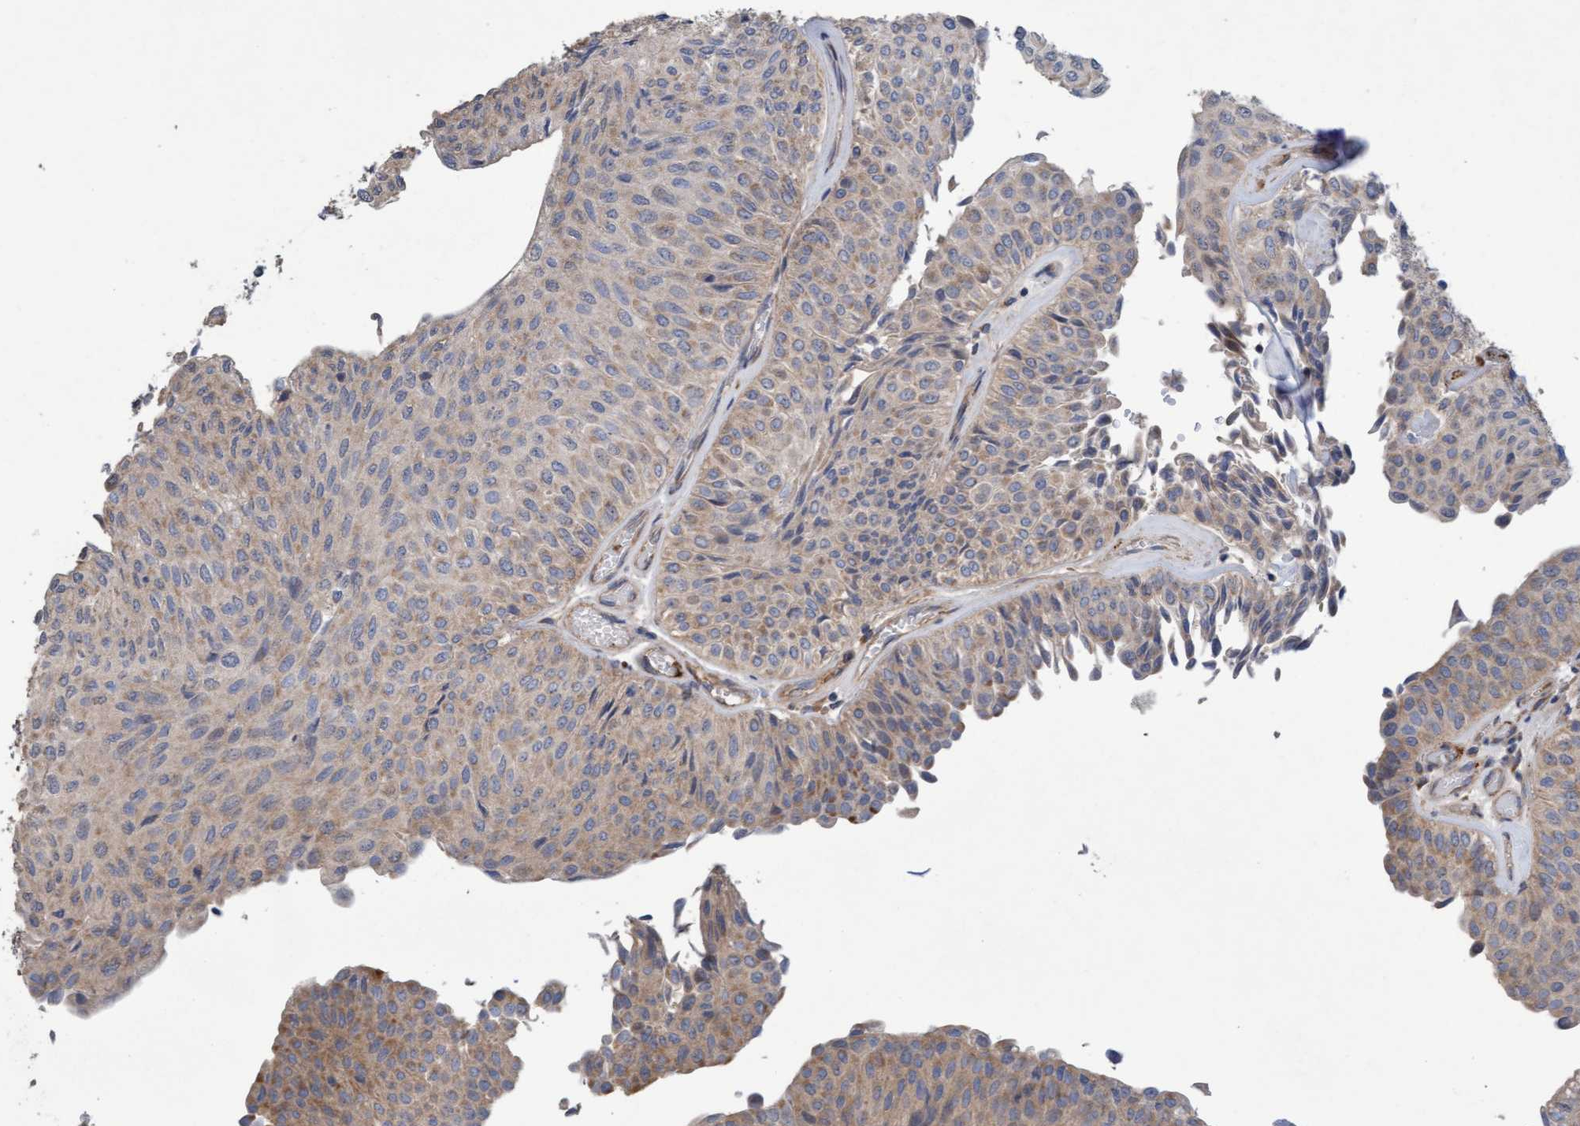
{"staining": {"intensity": "weak", "quantity": "25%-75%", "location": "cytoplasmic/membranous"}, "tissue": "urothelial cancer", "cell_type": "Tumor cells", "image_type": "cancer", "snomed": [{"axis": "morphology", "description": "Urothelial carcinoma, Low grade"}, {"axis": "topography", "description": "Urinary bladder"}], "caption": "Weak cytoplasmic/membranous protein positivity is seen in about 25%-75% of tumor cells in urothelial cancer. (brown staining indicates protein expression, while blue staining denotes nuclei).", "gene": "DDHD2", "patient": {"sex": "male", "age": 78}}